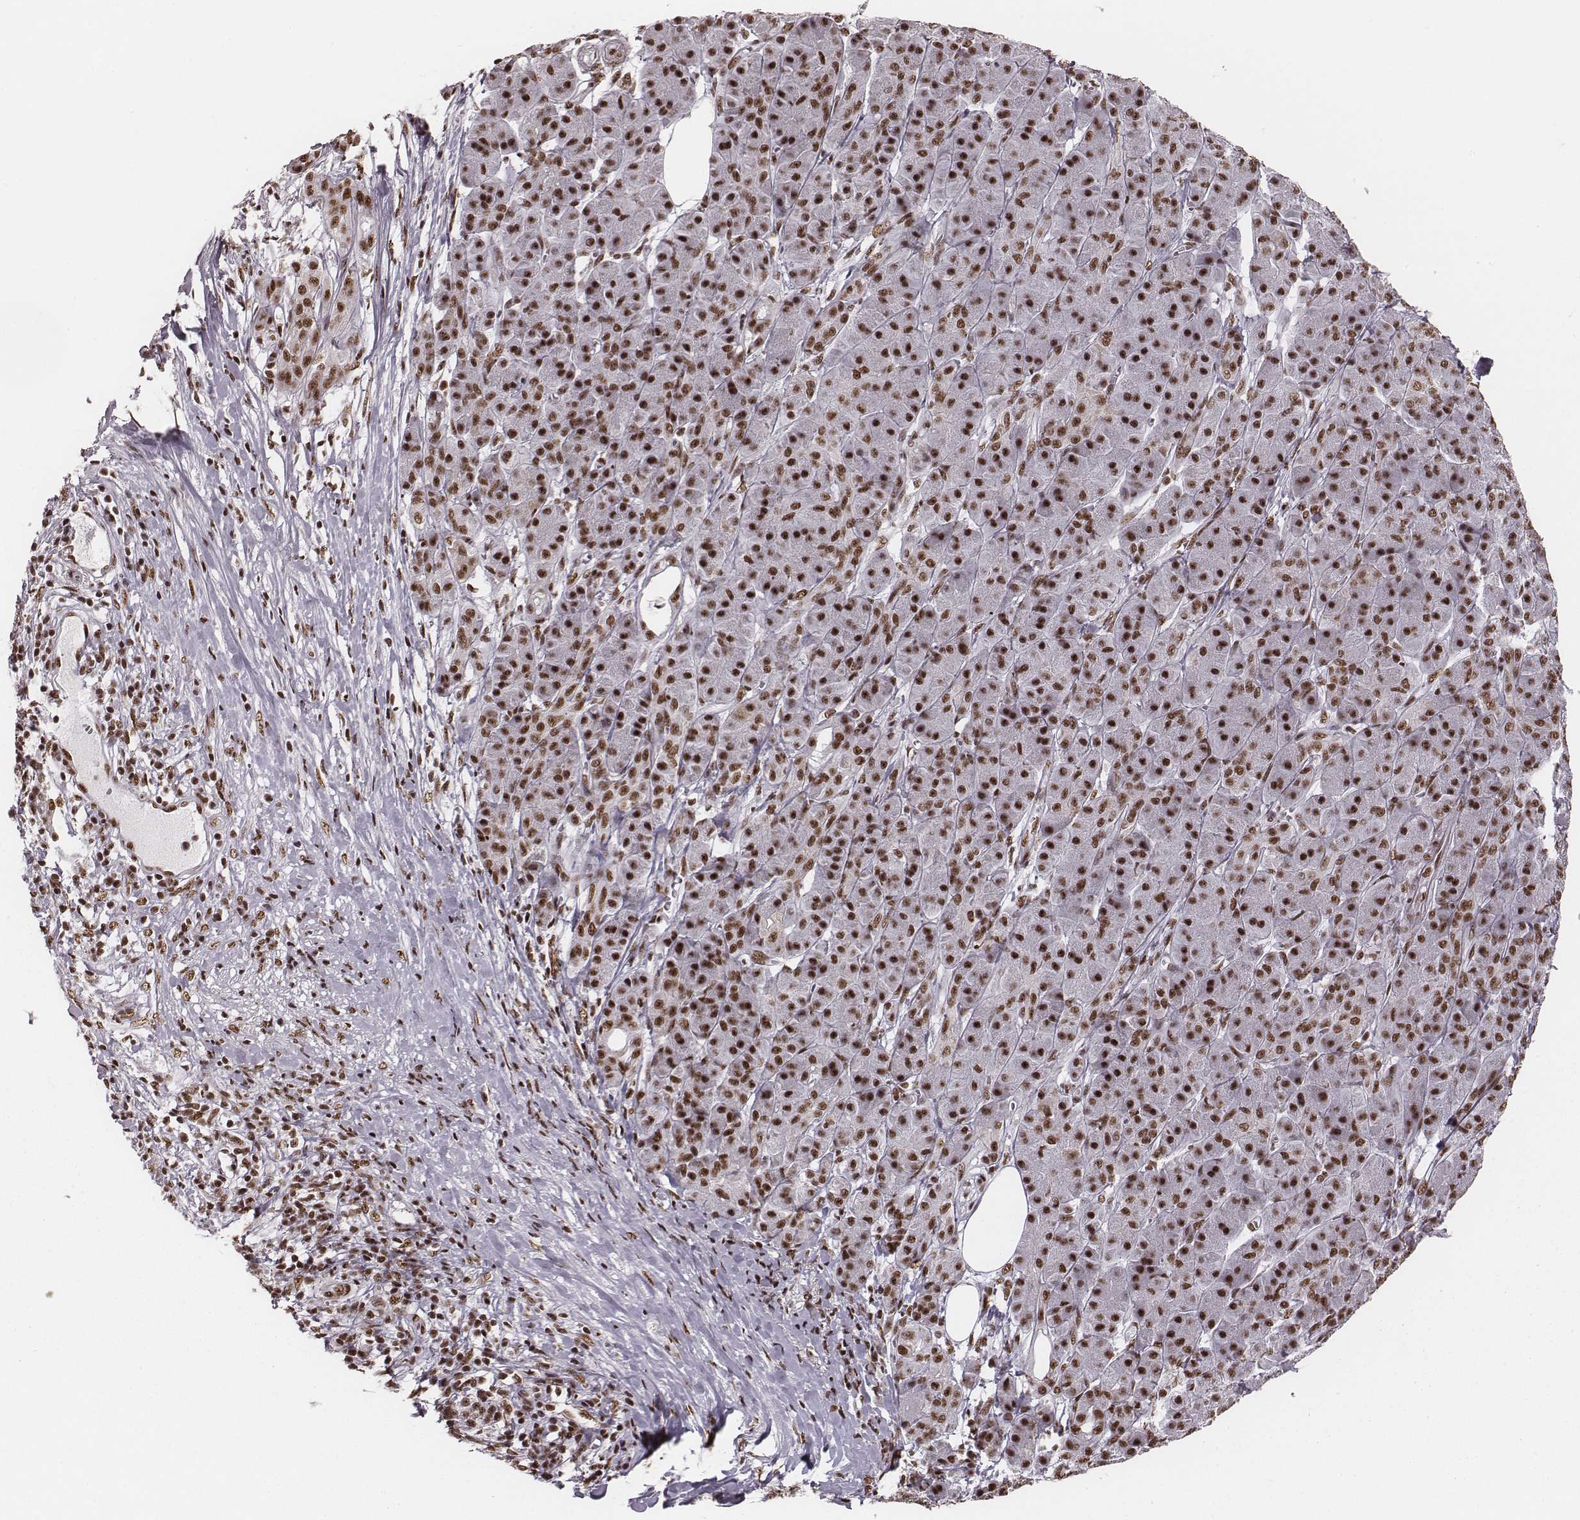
{"staining": {"intensity": "strong", "quantity": ">75%", "location": "nuclear"}, "tissue": "pancreatic cancer", "cell_type": "Tumor cells", "image_type": "cancer", "snomed": [{"axis": "morphology", "description": "Adenocarcinoma, NOS"}, {"axis": "topography", "description": "Pancreas"}], "caption": "Brown immunohistochemical staining in adenocarcinoma (pancreatic) displays strong nuclear positivity in about >75% of tumor cells. The protein of interest is stained brown, and the nuclei are stained in blue (DAB (3,3'-diaminobenzidine) IHC with brightfield microscopy, high magnification).", "gene": "LUC7L", "patient": {"sex": "male", "age": 61}}